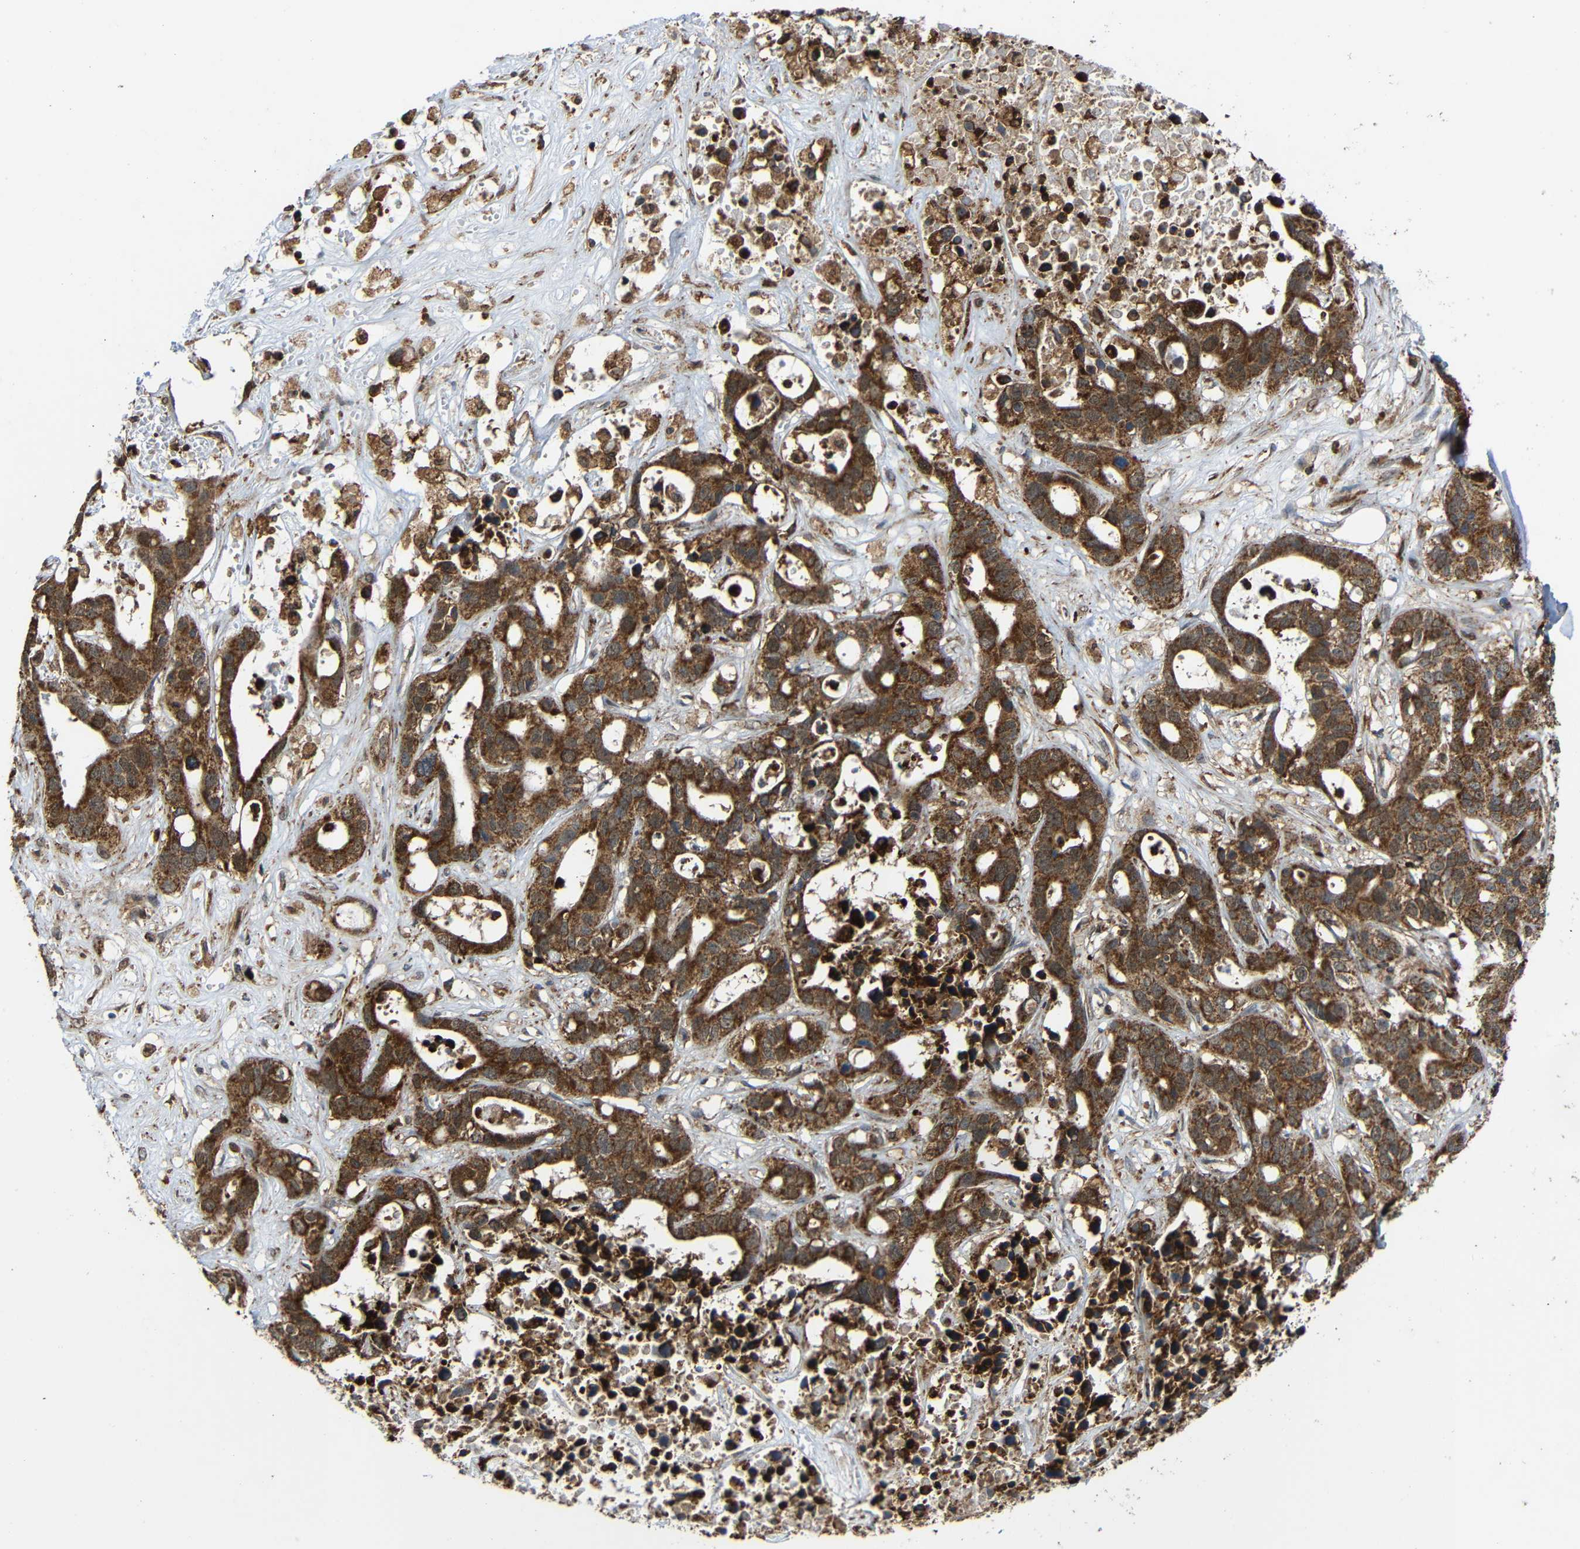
{"staining": {"intensity": "moderate", "quantity": ">75%", "location": "cytoplasmic/membranous"}, "tissue": "liver cancer", "cell_type": "Tumor cells", "image_type": "cancer", "snomed": [{"axis": "morphology", "description": "Cholangiocarcinoma"}, {"axis": "topography", "description": "Liver"}], "caption": "The immunohistochemical stain highlights moderate cytoplasmic/membranous expression in tumor cells of cholangiocarcinoma (liver) tissue. (brown staining indicates protein expression, while blue staining denotes nuclei).", "gene": "C1GALT1", "patient": {"sex": "female", "age": 65}}